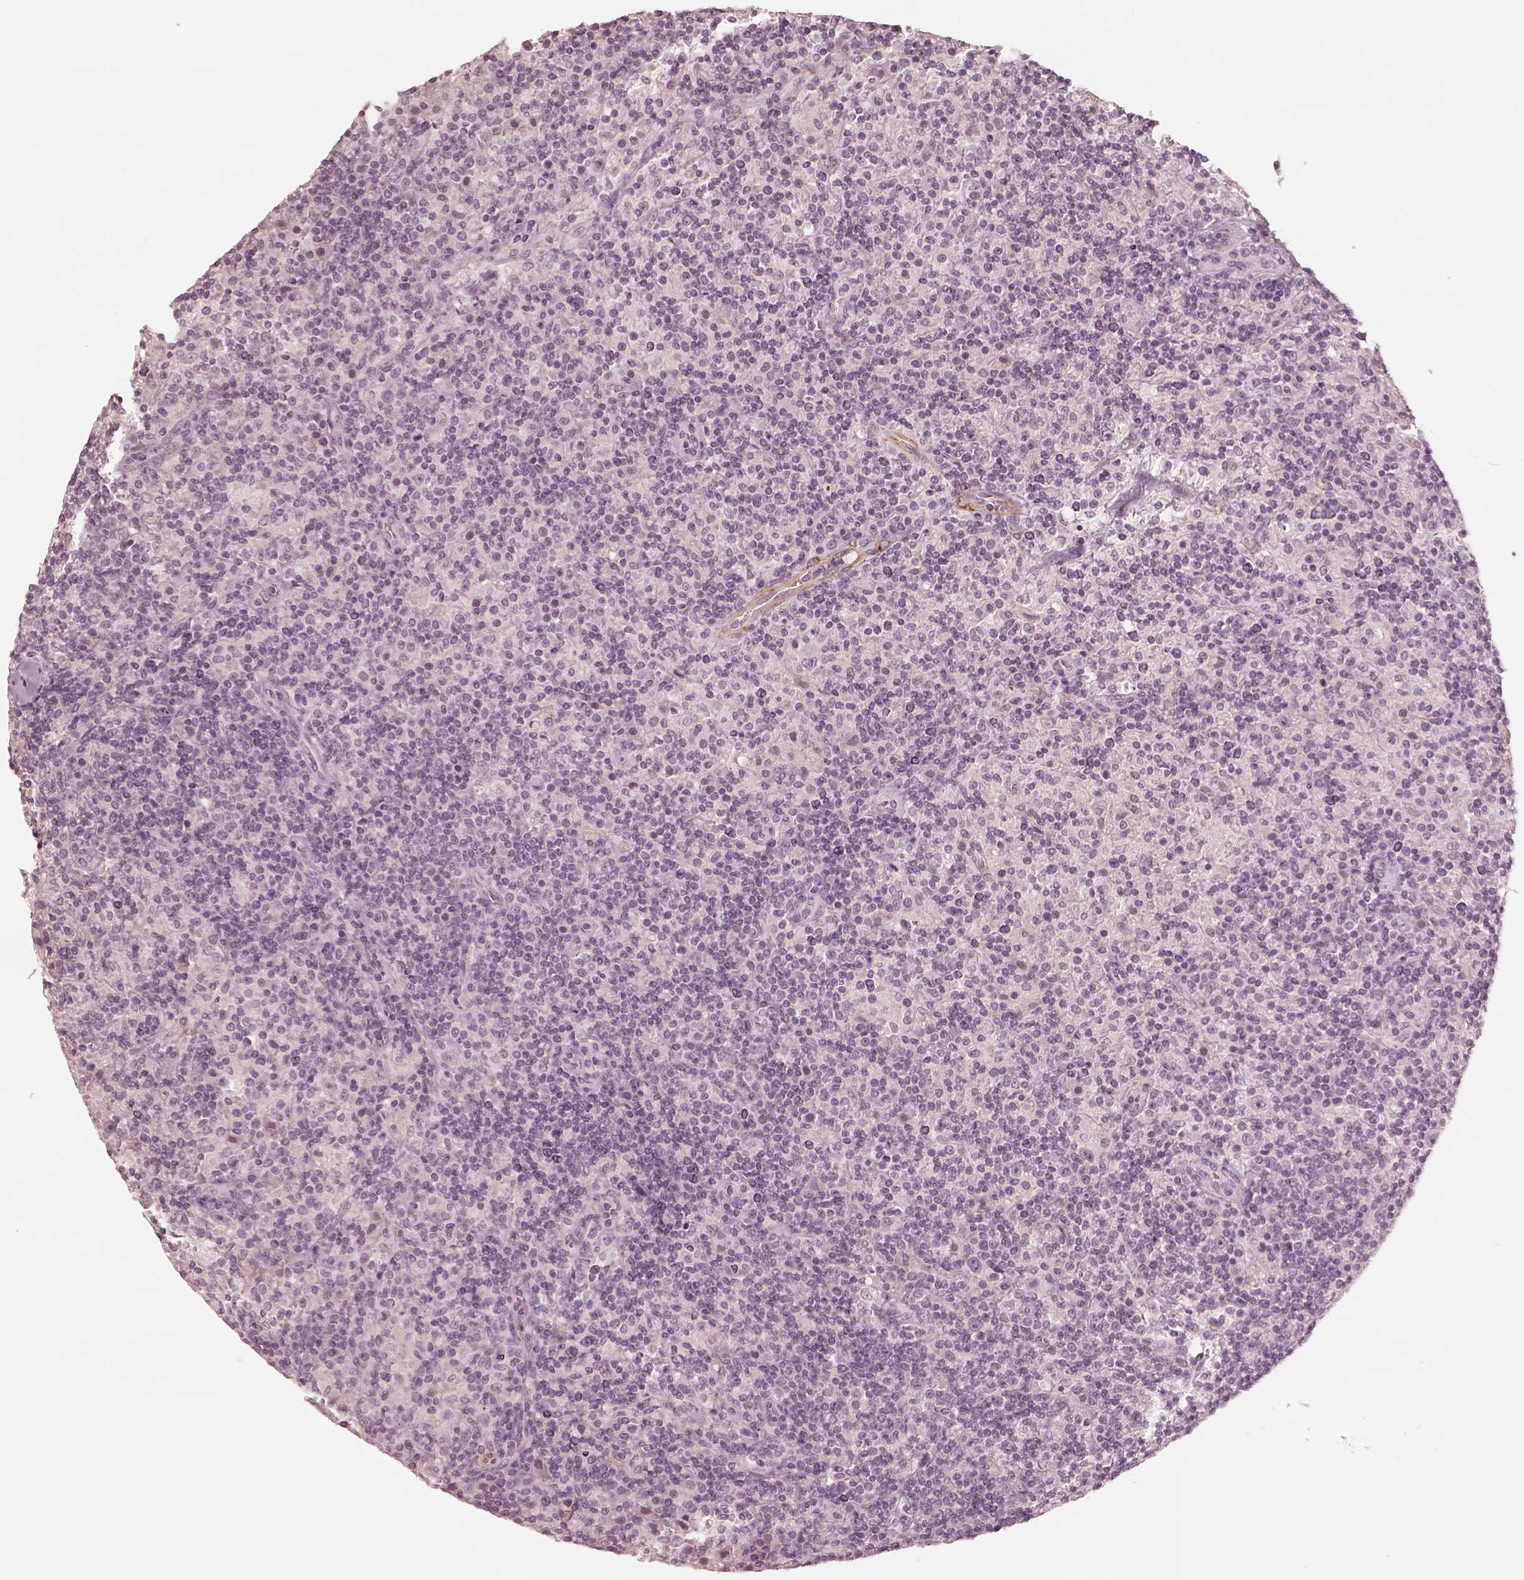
{"staining": {"intensity": "negative", "quantity": "none", "location": "none"}, "tissue": "lymphoma", "cell_type": "Tumor cells", "image_type": "cancer", "snomed": [{"axis": "morphology", "description": "Hodgkin's disease, NOS"}, {"axis": "topography", "description": "Lymph node"}], "caption": "Tumor cells are negative for protein expression in human Hodgkin's disease. Nuclei are stained in blue.", "gene": "DNAAF9", "patient": {"sex": "male", "age": 70}}